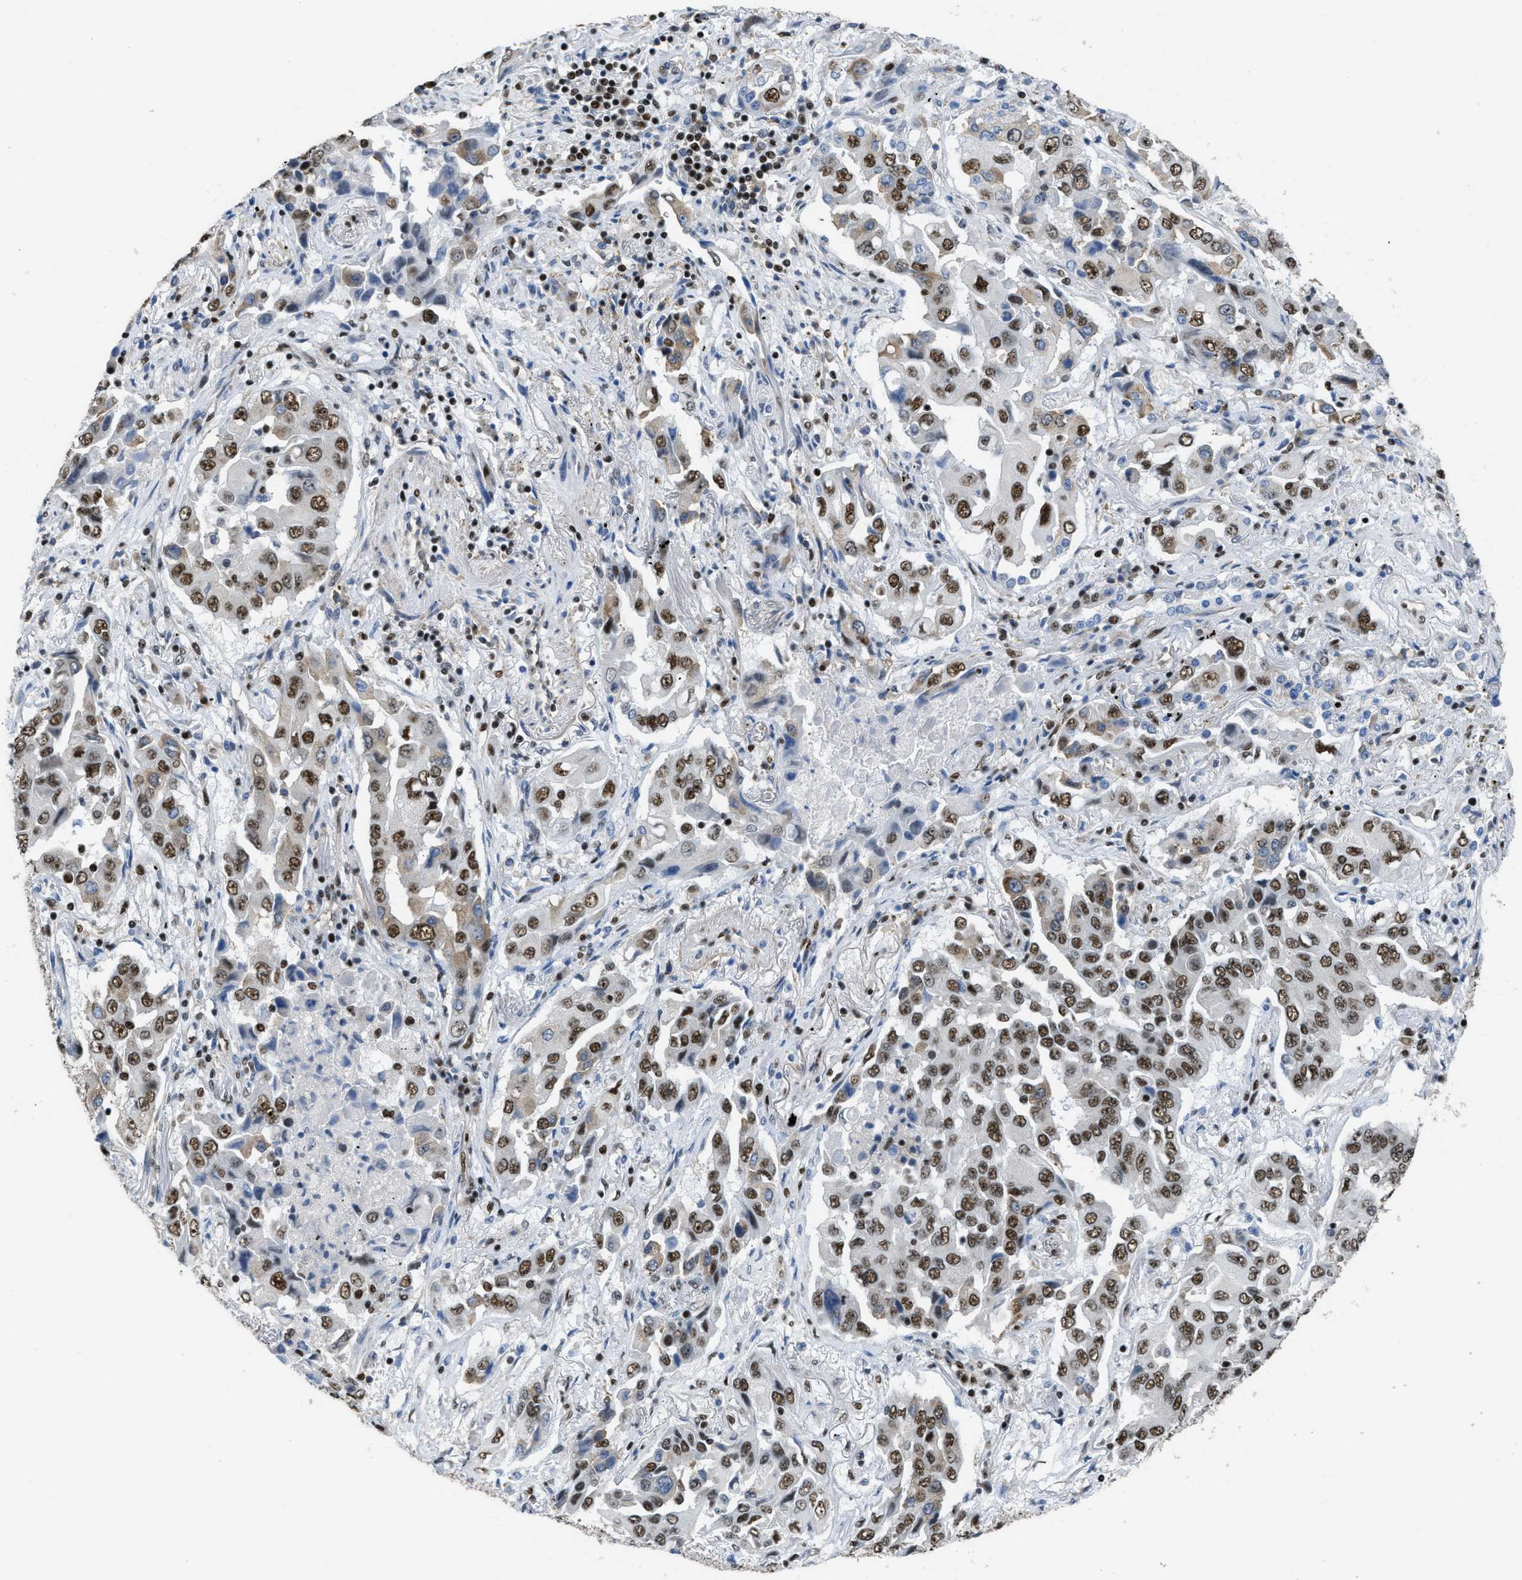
{"staining": {"intensity": "strong", "quantity": ">75%", "location": "nuclear"}, "tissue": "lung cancer", "cell_type": "Tumor cells", "image_type": "cancer", "snomed": [{"axis": "morphology", "description": "Adenocarcinoma, NOS"}, {"axis": "topography", "description": "Lung"}], "caption": "IHC of human adenocarcinoma (lung) shows high levels of strong nuclear staining in approximately >75% of tumor cells.", "gene": "SCAF4", "patient": {"sex": "female", "age": 65}}